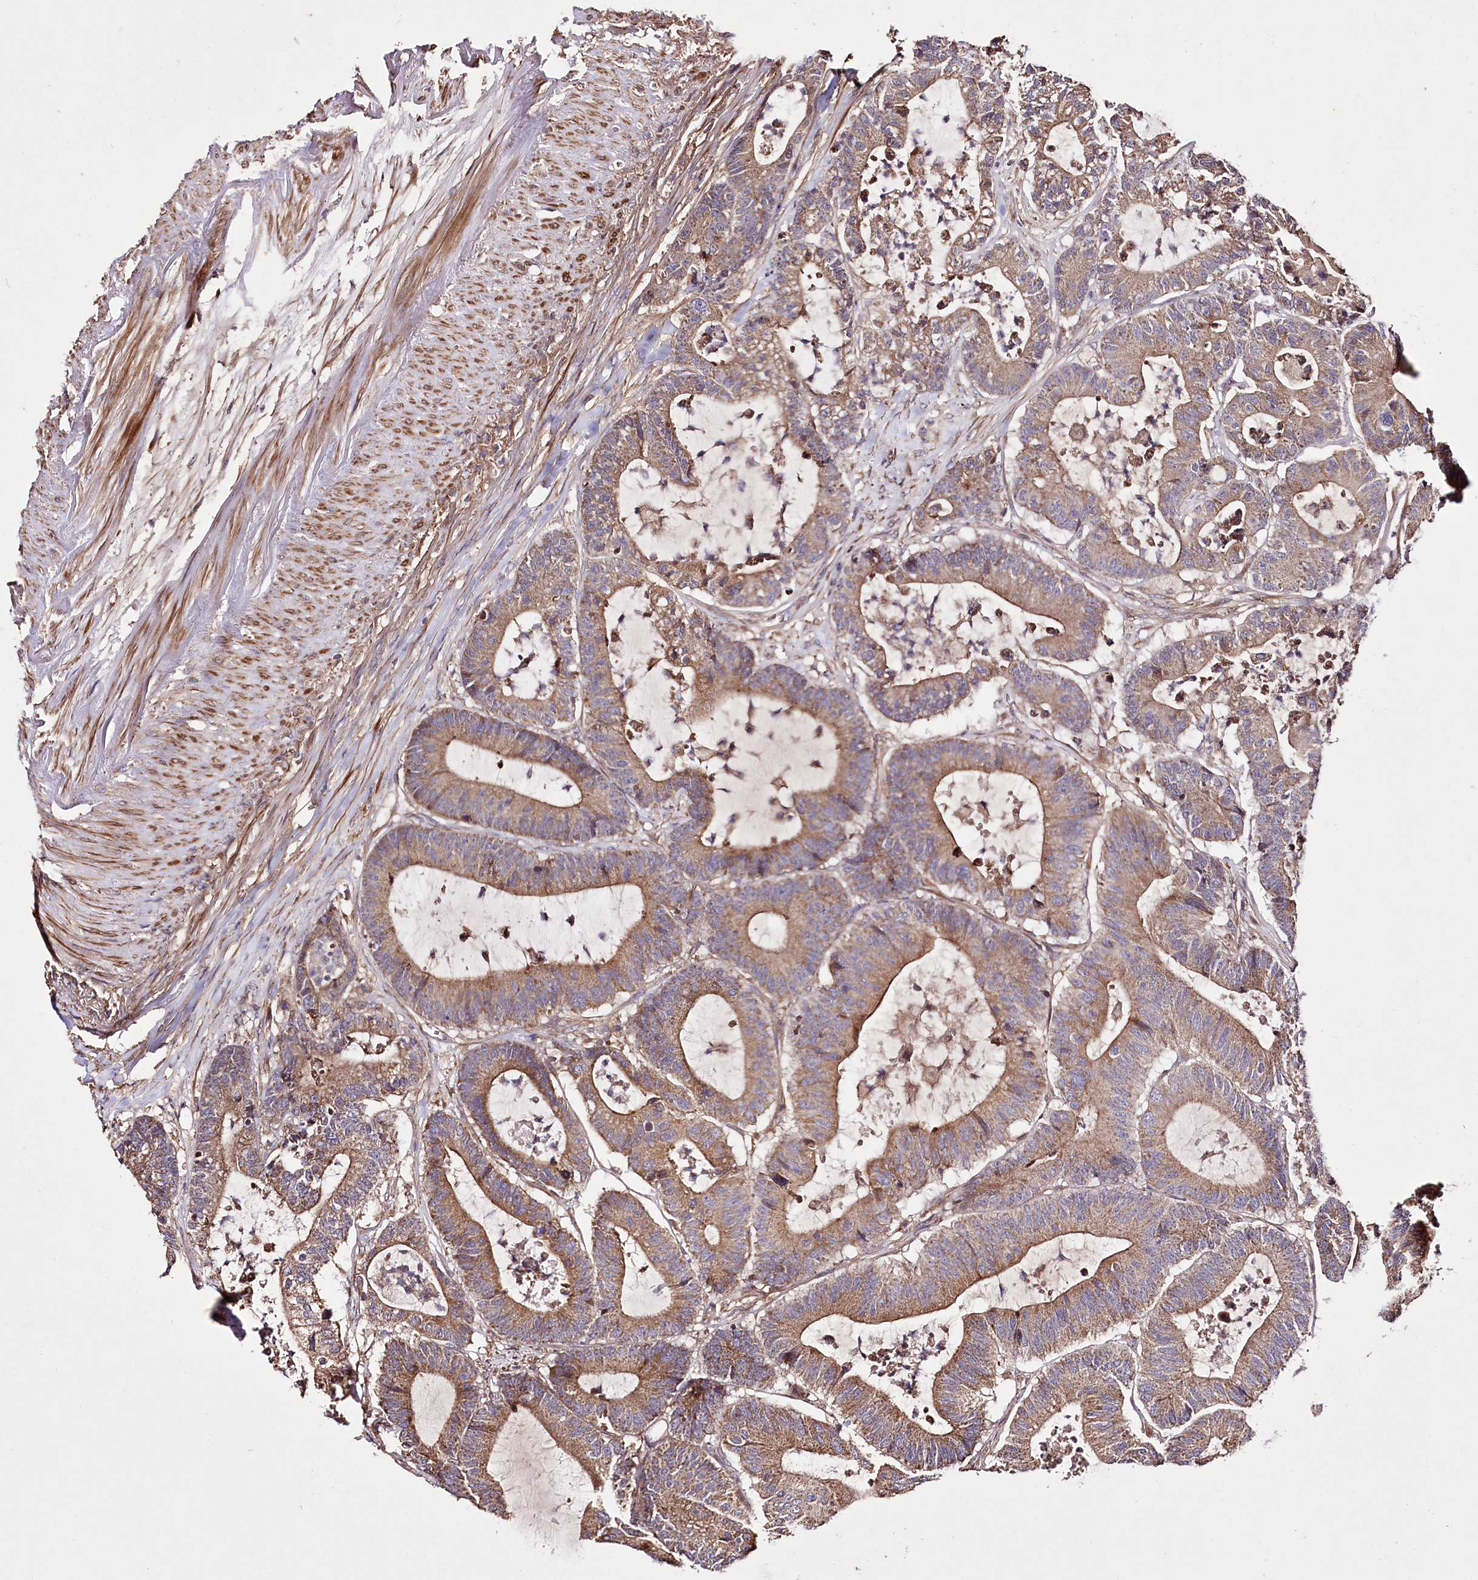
{"staining": {"intensity": "moderate", "quantity": ">75%", "location": "cytoplasmic/membranous"}, "tissue": "colorectal cancer", "cell_type": "Tumor cells", "image_type": "cancer", "snomed": [{"axis": "morphology", "description": "Adenocarcinoma, NOS"}, {"axis": "topography", "description": "Colon"}], "caption": "Protein staining reveals moderate cytoplasmic/membranous staining in about >75% of tumor cells in colorectal cancer (adenocarcinoma).", "gene": "WWC1", "patient": {"sex": "female", "age": 84}}